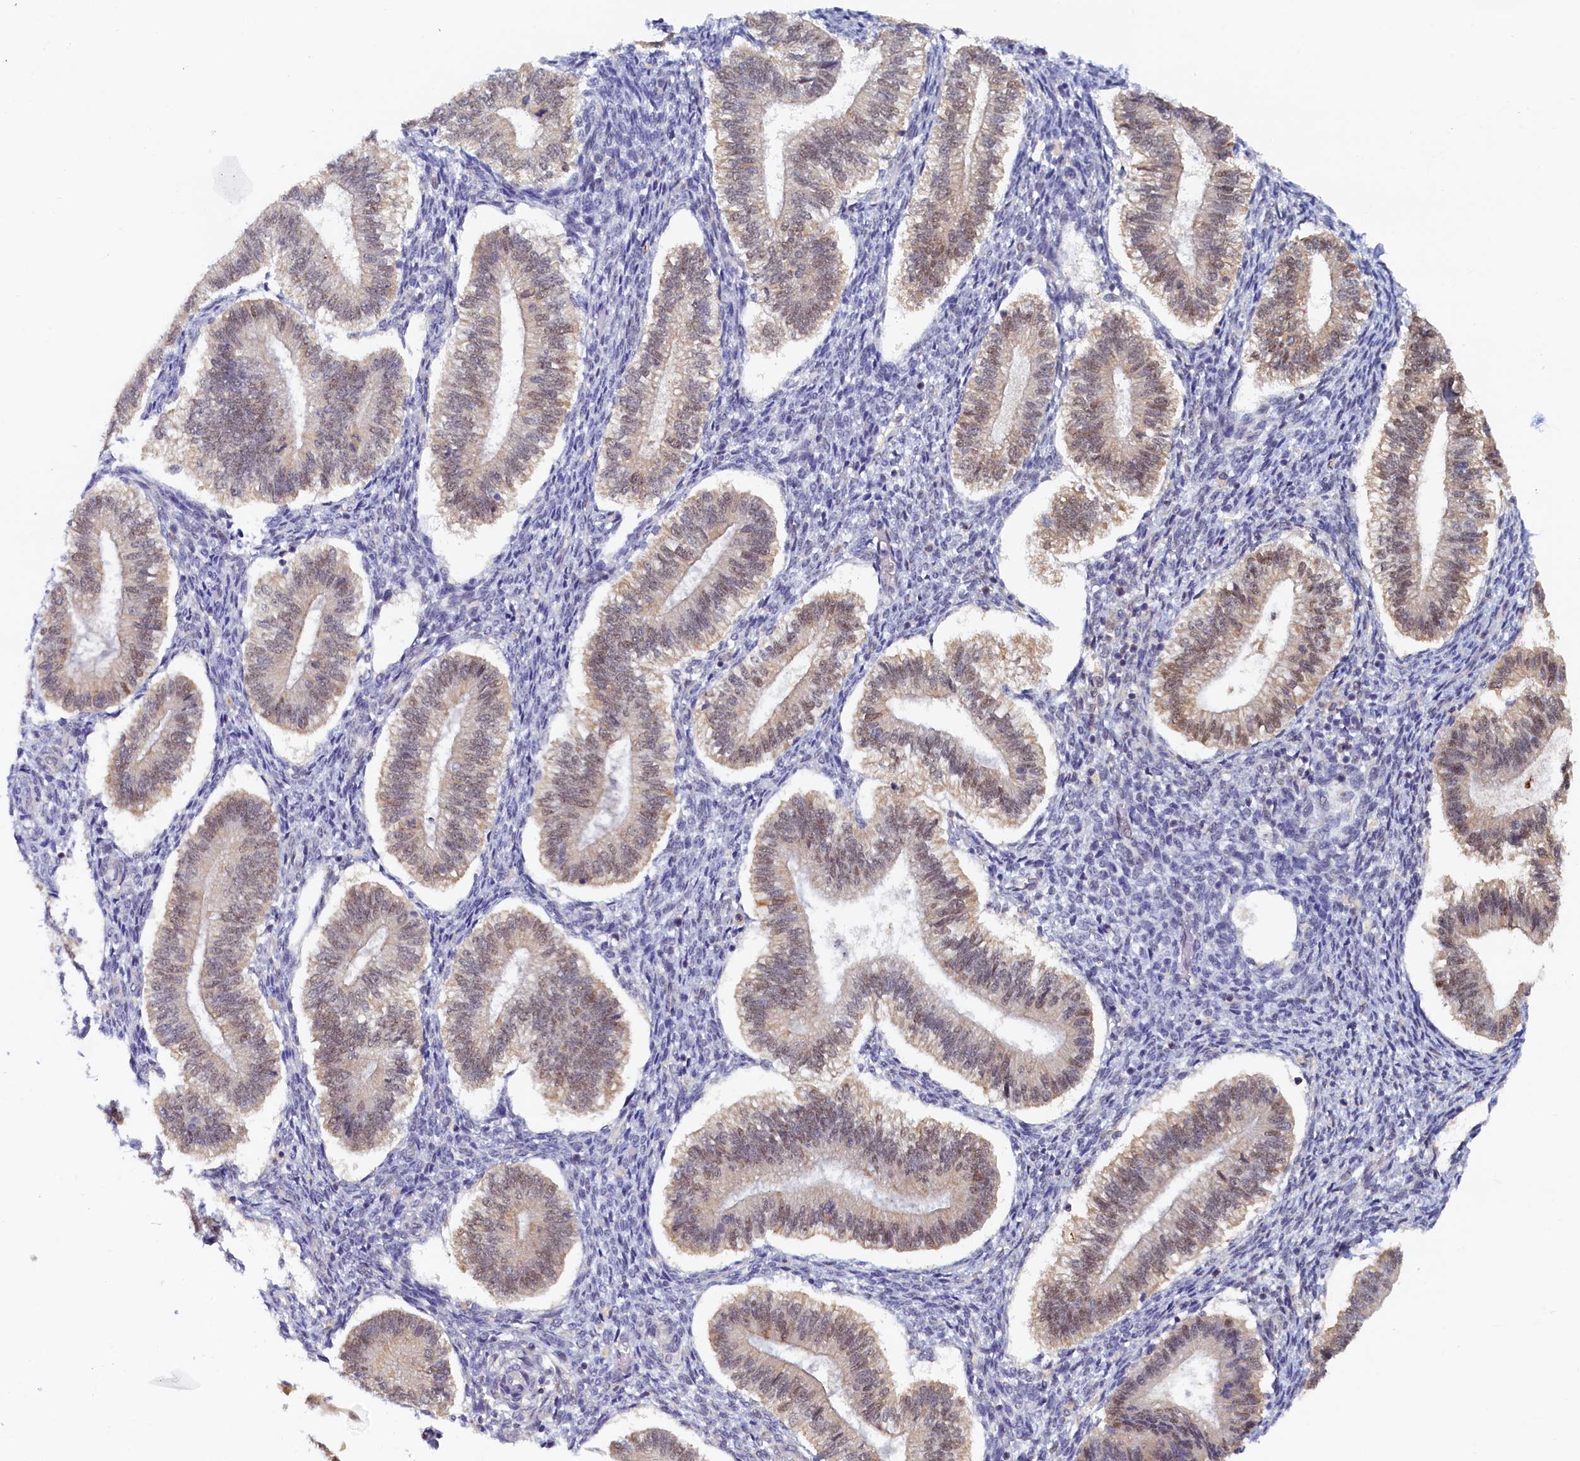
{"staining": {"intensity": "negative", "quantity": "none", "location": "none"}, "tissue": "endometrium", "cell_type": "Cells in endometrial stroma", "image_type": "normal", "snomed": [{"axis": "morphology", "description": "Normal tissue, NOS"}, {"axis": "topography", "description": "Endometrium"}], "caption": "Endometrium was stained to show a protein in brown. There is no significant positivity in cells in endometrial stroma.", "gene": "PAAF1", "patient": {"sex": "female", "age": 25}}